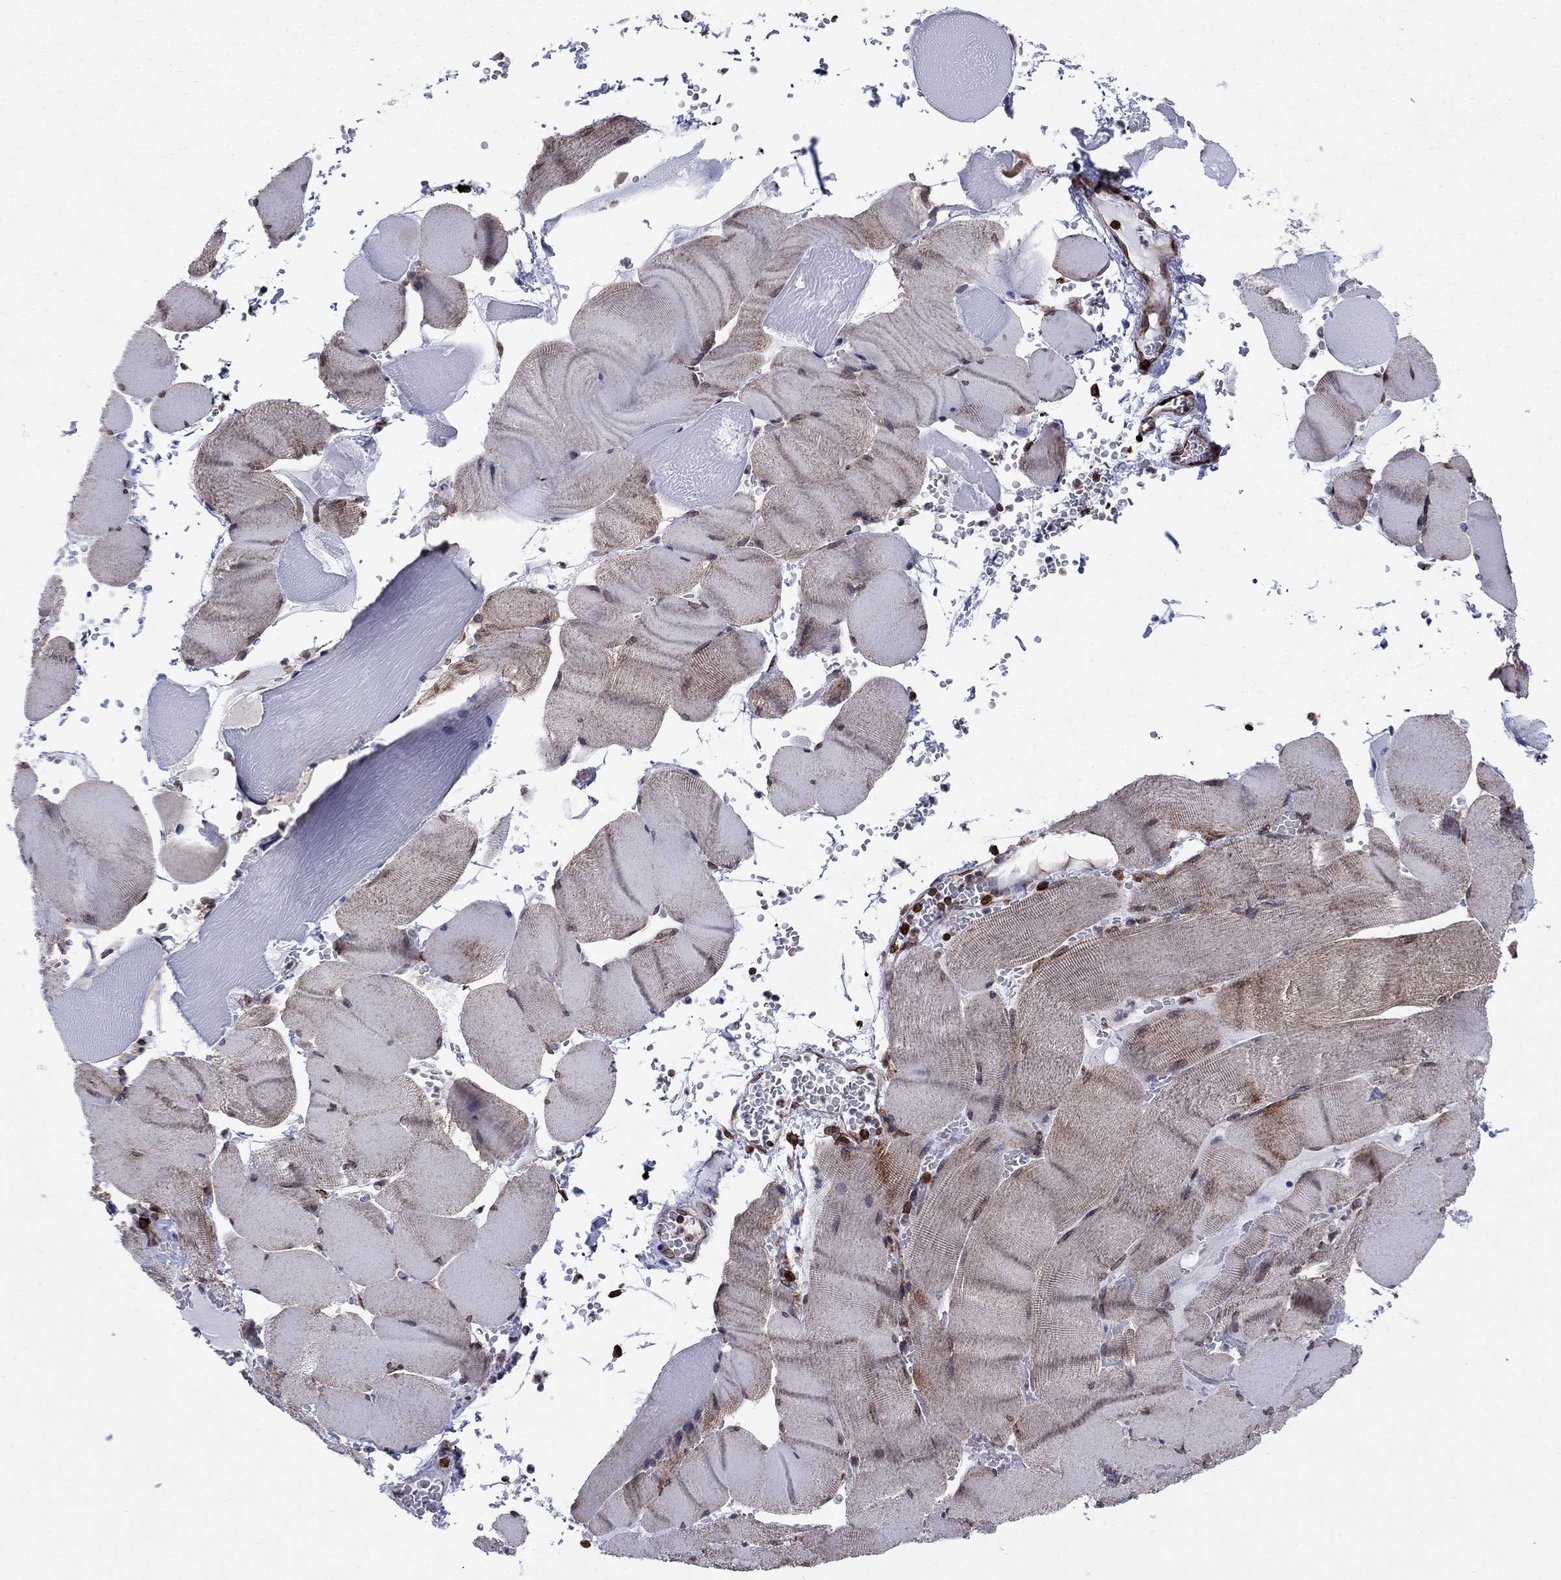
{"staining": {"intensity": "weak", "quantity": "<25%", "location": "cytoplasmic/membranous"}, "tissue": "skeletal muscle", "cell_type": "Myocytes", "image_type": "normal", "snomed": [{"axis": "morphology", "description": "Normal tissue, NOS"}, {"axis": "topography", "description": "Skeletal muscle"}], "caption": "High power microscopy photomicrograph of an IHC image of normal skeletal muscle, revealing no significant staining in myocytes. (IHC, brightfield microscopy, high magnification).", "gene": "YBX1", "patient": {"sex": "male", "age": 56}}